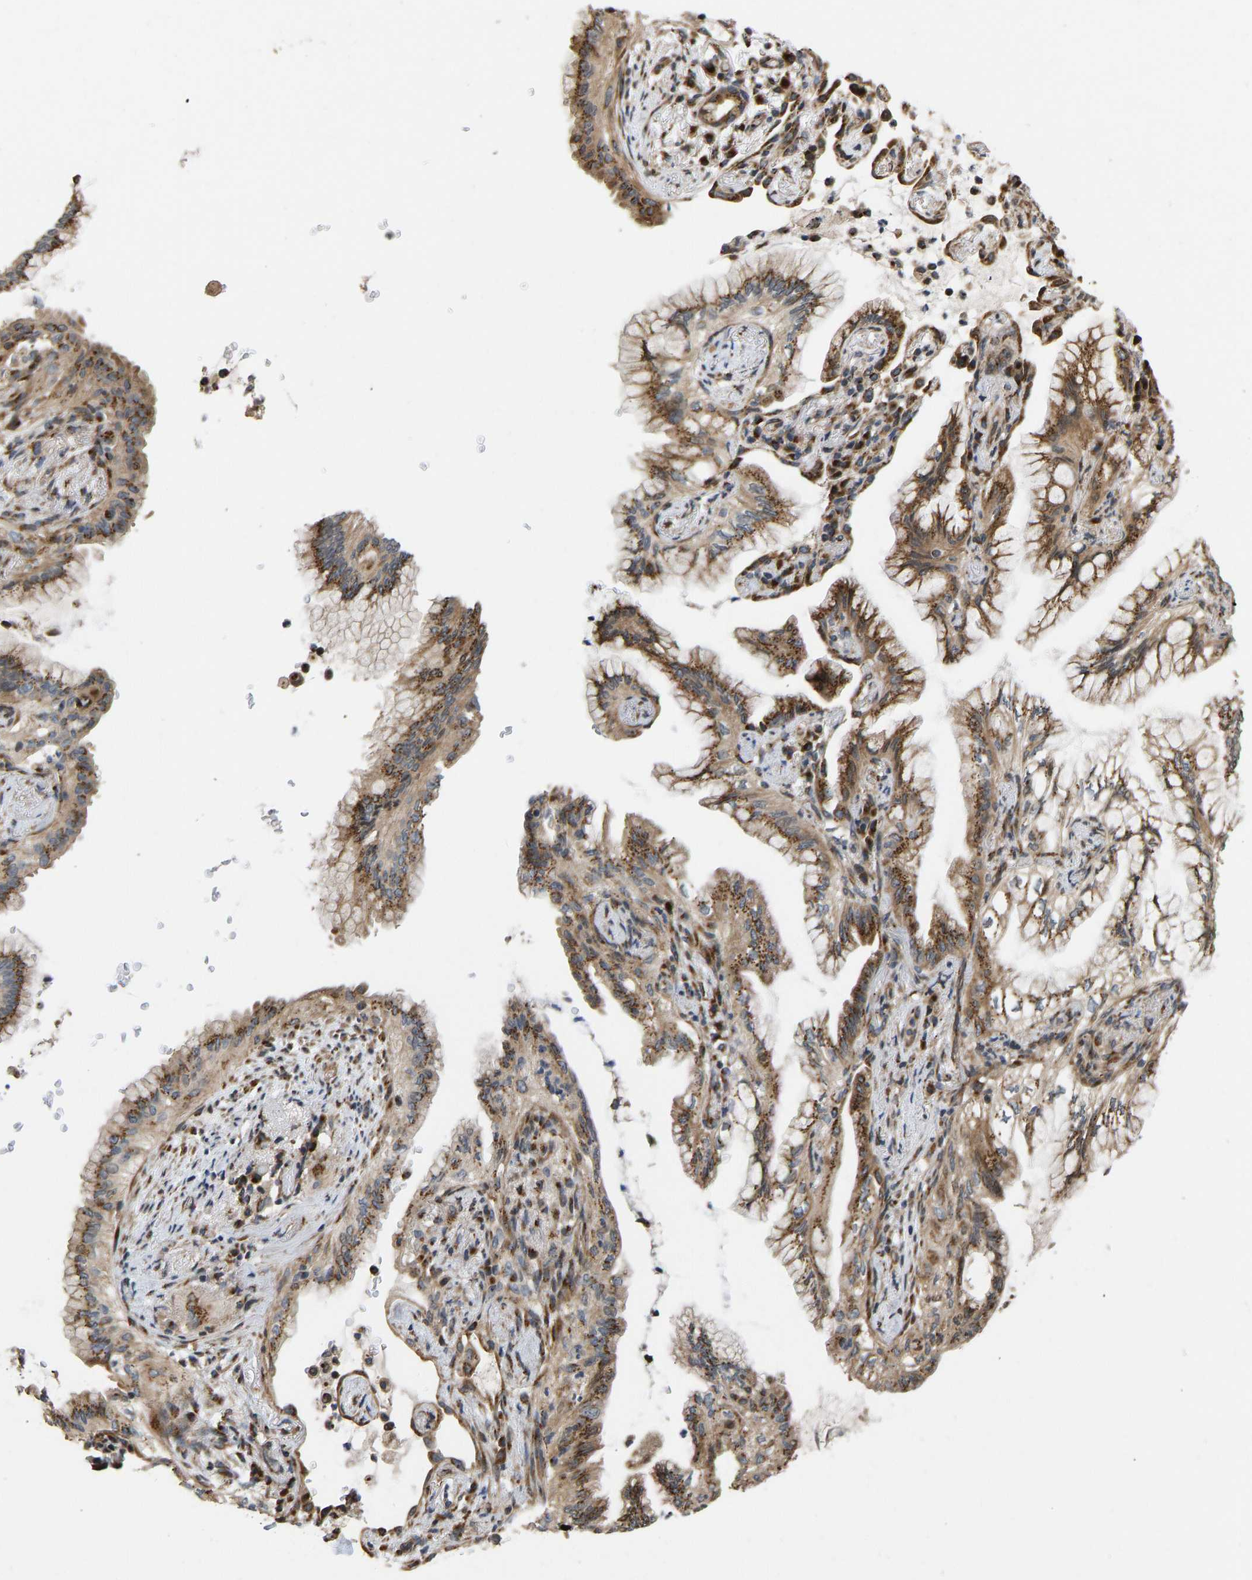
{"staining": {"intensity": "strong", "quantity": ">75%", "location": "cytoplasmic/membranous"}, "tissue": "lung cancer", "cell_type": "Tumor cells", "image_type": "cancer", "snomed": [{"axis": "morphology", "description": "Adenocarcinoma, NOS"}, {"axis": "topography", "description": "Lung"}], "caption": "Human lung adenocarcinoma stained with a brown dye exhibits strong cytoplasmic/membranous positive staining in about >75% of tumor cells.", "gene": "YIPF4", "patient": {"sex": "female", "age": 70}}